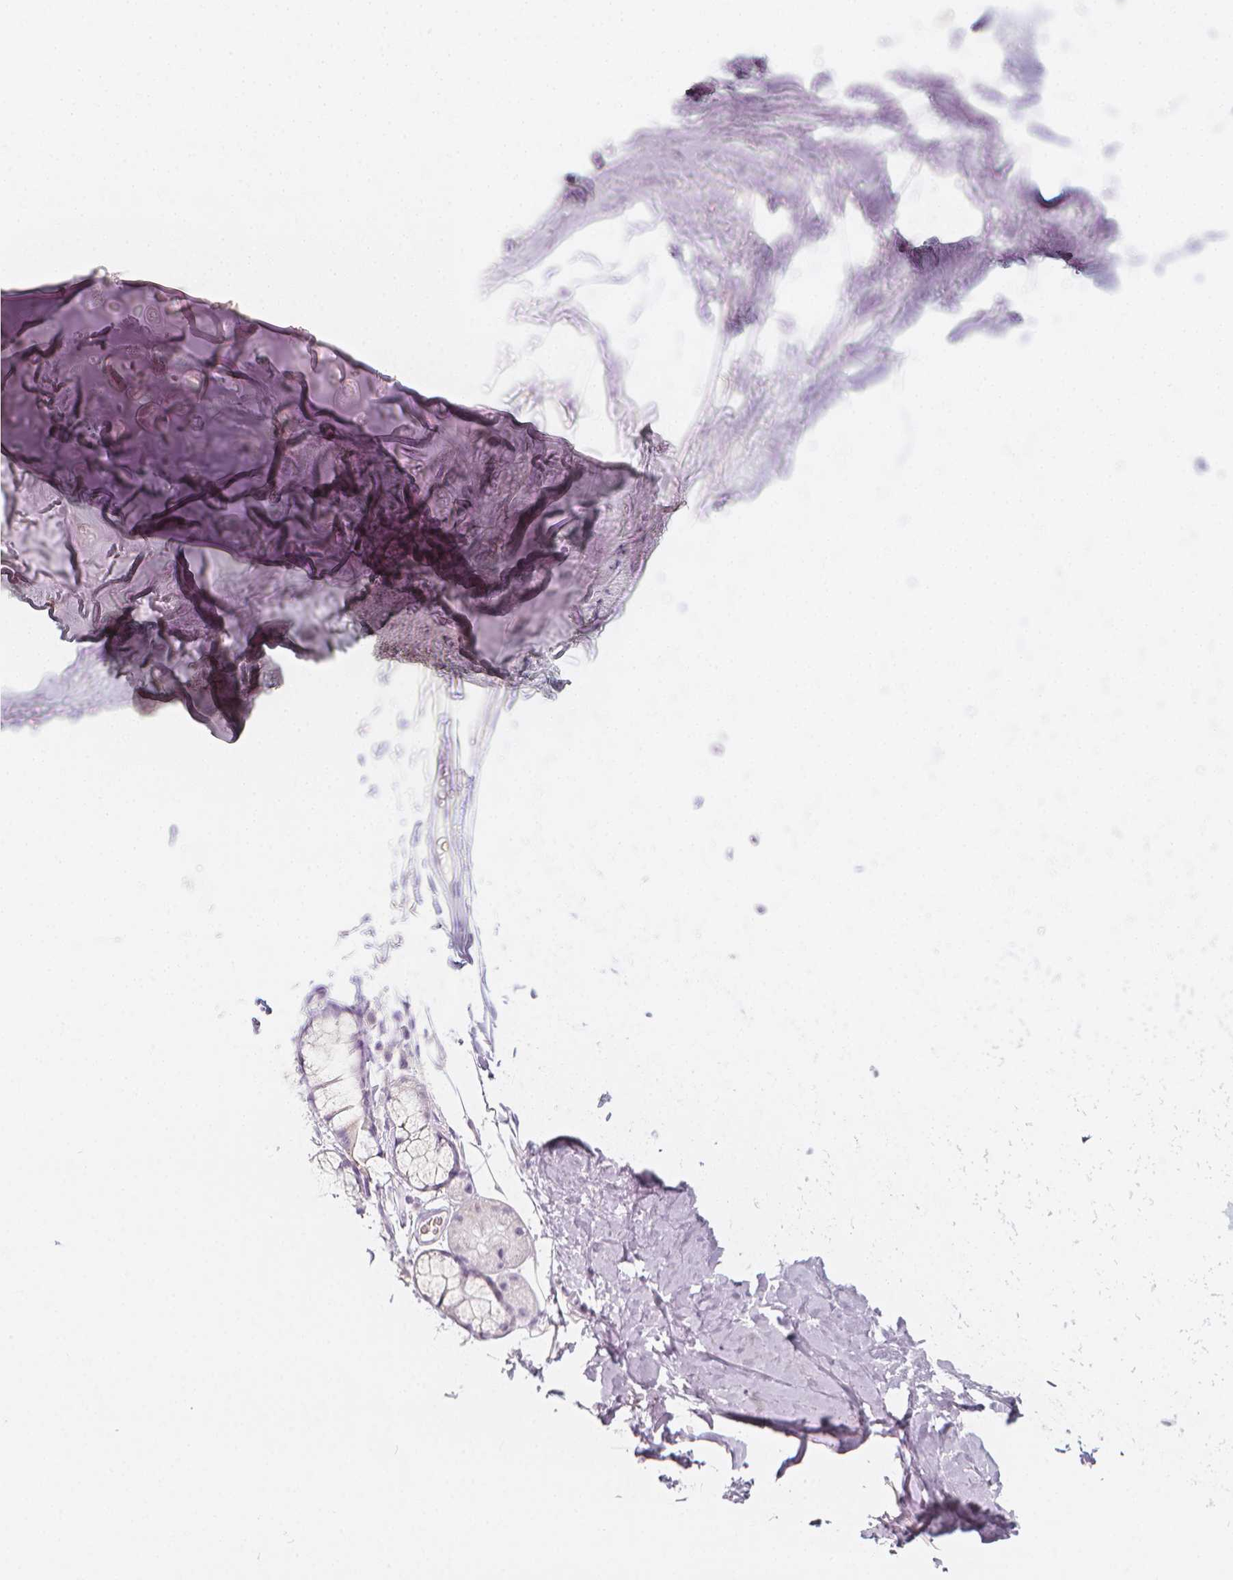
{"staining": {"intensity": "negative", "quantity": "none", "location": "none"}, "tissue": "adipose tissue", "cell_type": "Adipocytes", "image_type": "normal", "snomed": [{"axis": "morphology", "description": "Normal tissue, NOS"}, {"axis": "topography", "description": "Cartilage tissue"}, {"axis": "topography", "description": "Bronchus"}], "caption": "Photomicrograph shows no significant protein staining in adipocytes of benign adipose tissue. (Stains: DAB (3,3'-diaminobenzidine) immunohistochemistry with hematoxylin counter stain, Microscopy: brightfield microscopy at high magnification).", "gene": "RBFOX1", "patient": {"sex": "female", "age": 79}}